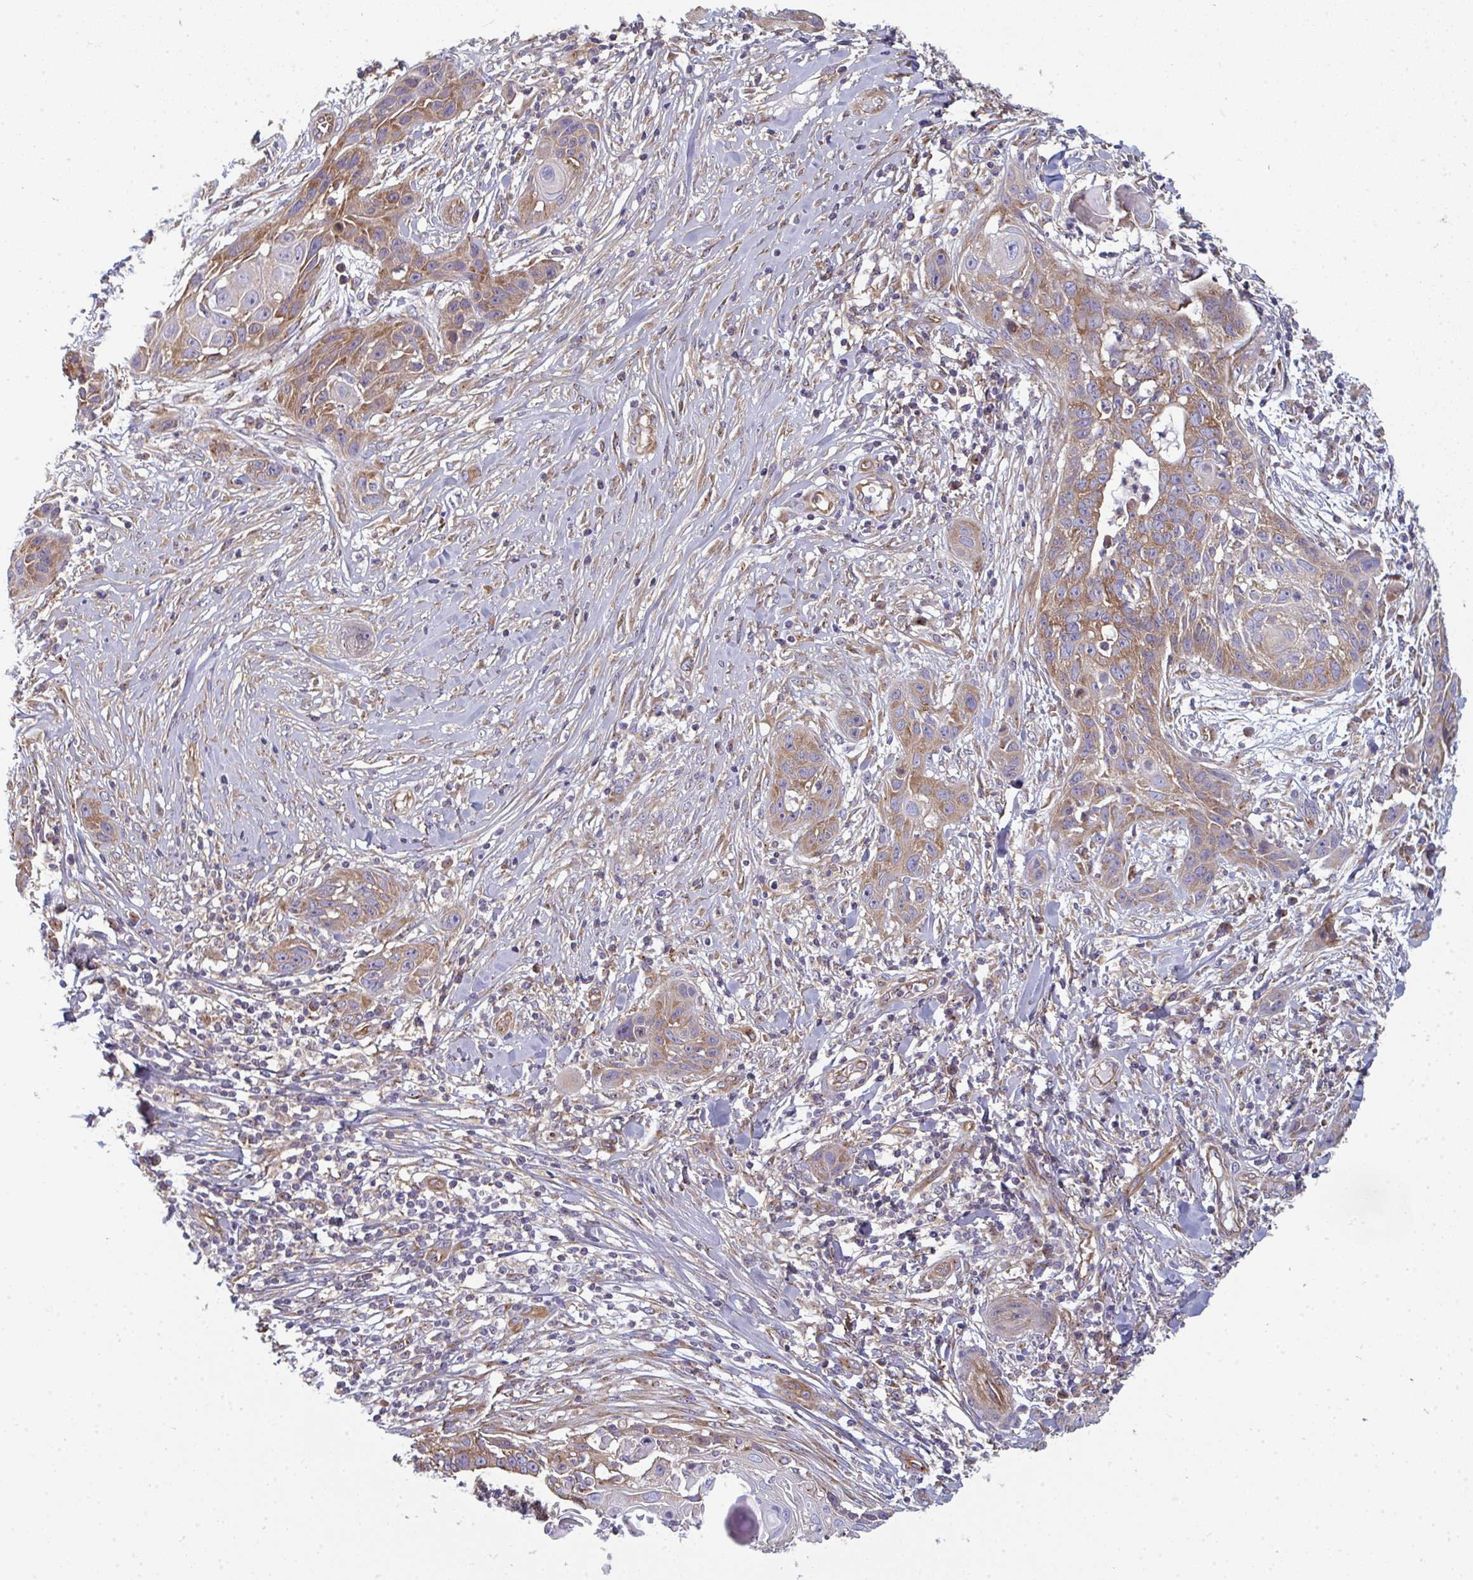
{"staining": {"intensity": "moderate", "quantity": "25%-75%", "location": "cytoplasmic/membranous"}, "tissue": "skin cancer", "cell_type": "Tumor cells", "image_type": "cancer", "snomed": [{"axis": "morphology", "description": "Squamous cell carcinoma, NOS"}, {"axis": "topography", "description": "Skin"}, {"axis": "topography", "description": "Vulva"}], "caption": "Protein expression analysis of human skin squamous cell carcinoma reveals moderate cytoplasmic/membranous expression in about 25%-75% of tumor cells.", "gene": "DYNC1I2", "patient": {"sex": "female", "age": 83}}